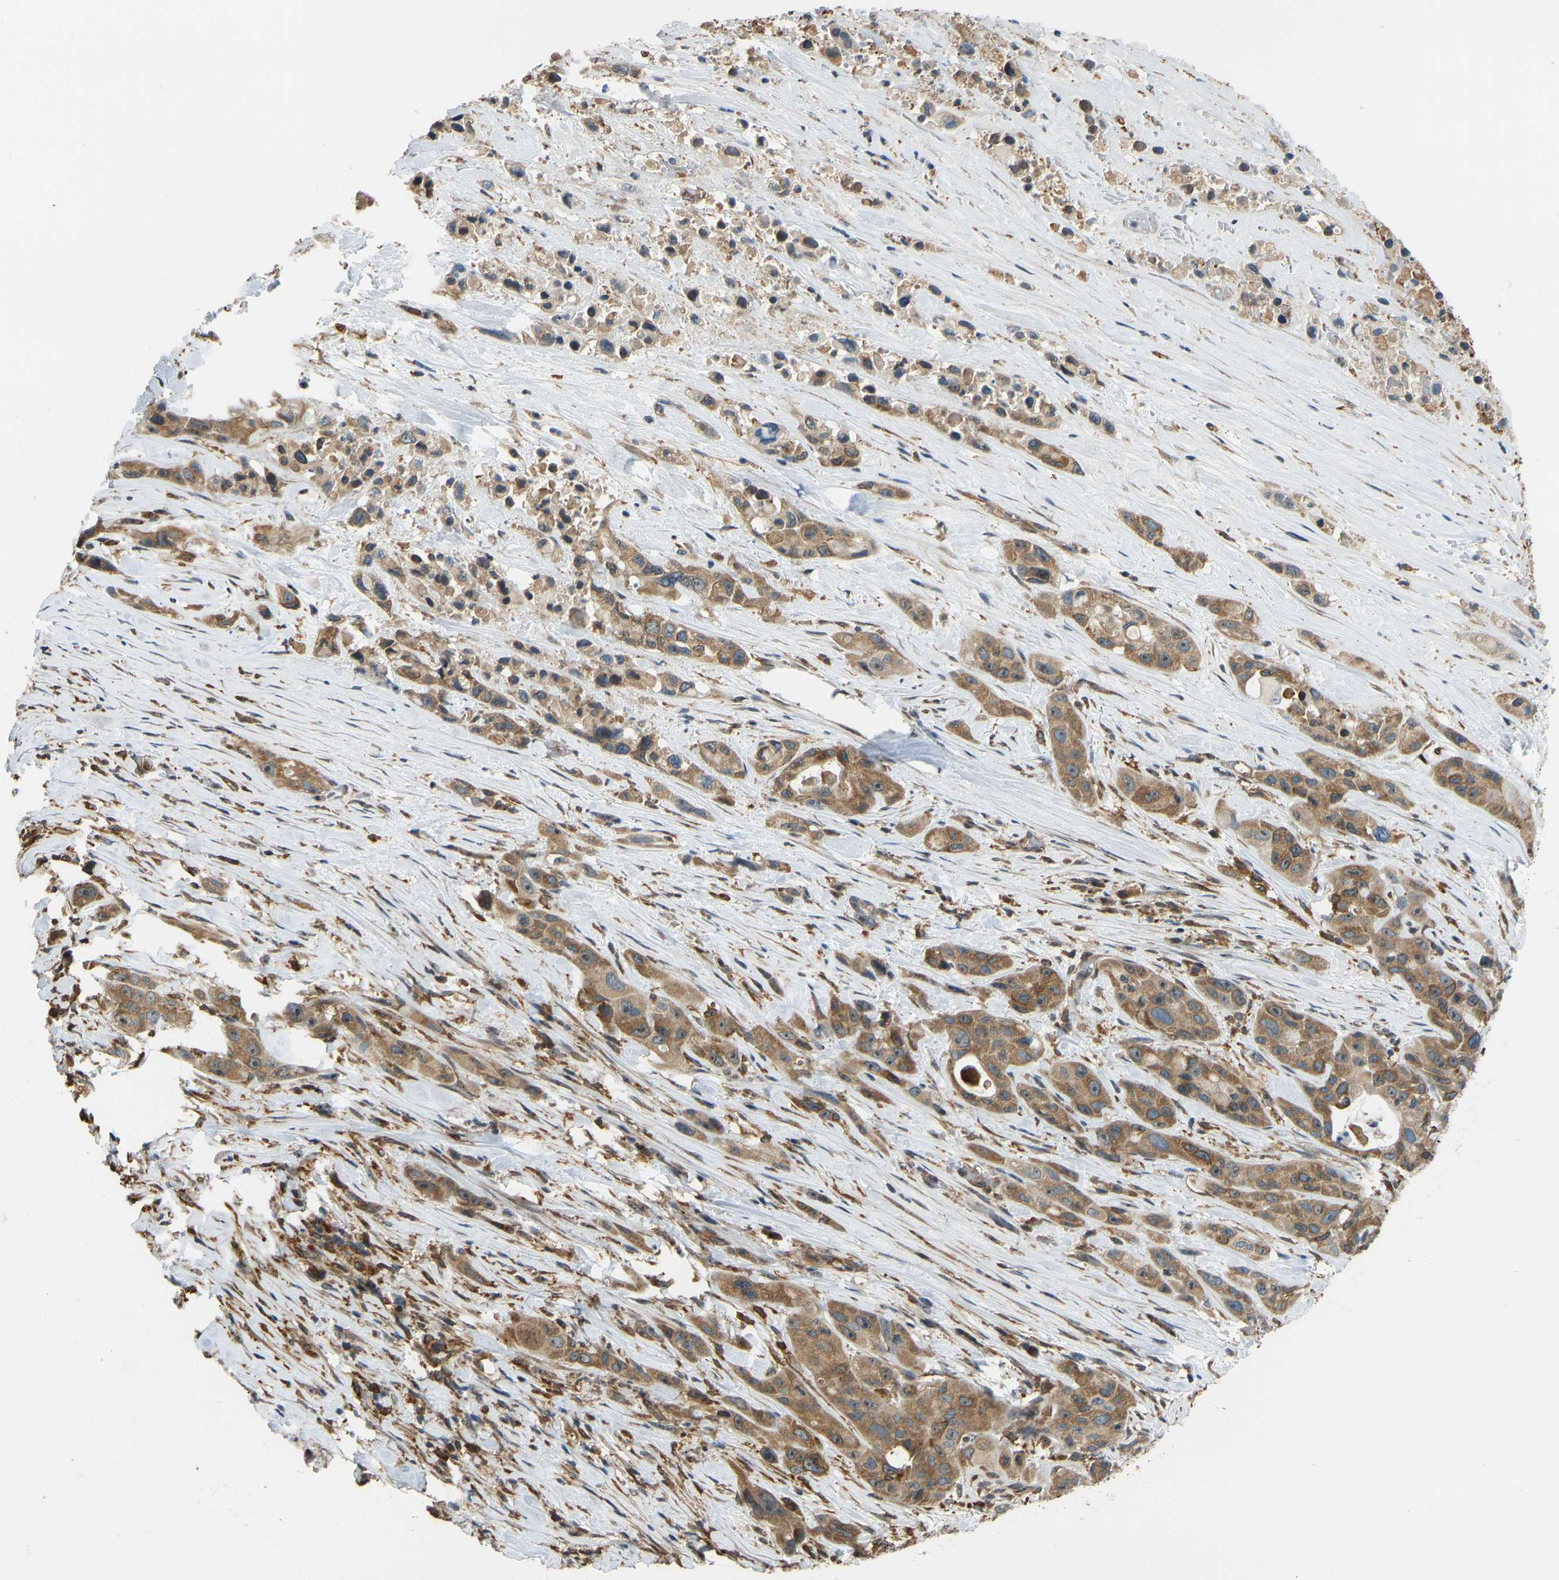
{"staining": {"intensity": "moderate", "quantity": ">75%", "location": "cytoplasmic/membranous"}, "tissue": "pancreatic cancer", "cell_type": "Tumor cells", "image_type": "cancer", "snomed": [{"axis": "morphology", "description": "Adenocarcinoma, NOS"}, {"axis": "topography", "description": "Pancreas"}], "caption": "A brown stain shows moderate cytoplasmic/membranous expression of a protein in human pancreatic cancer tumor cells.", "gene": "OS9", "patient": {"sex": "male", "age": 53}}